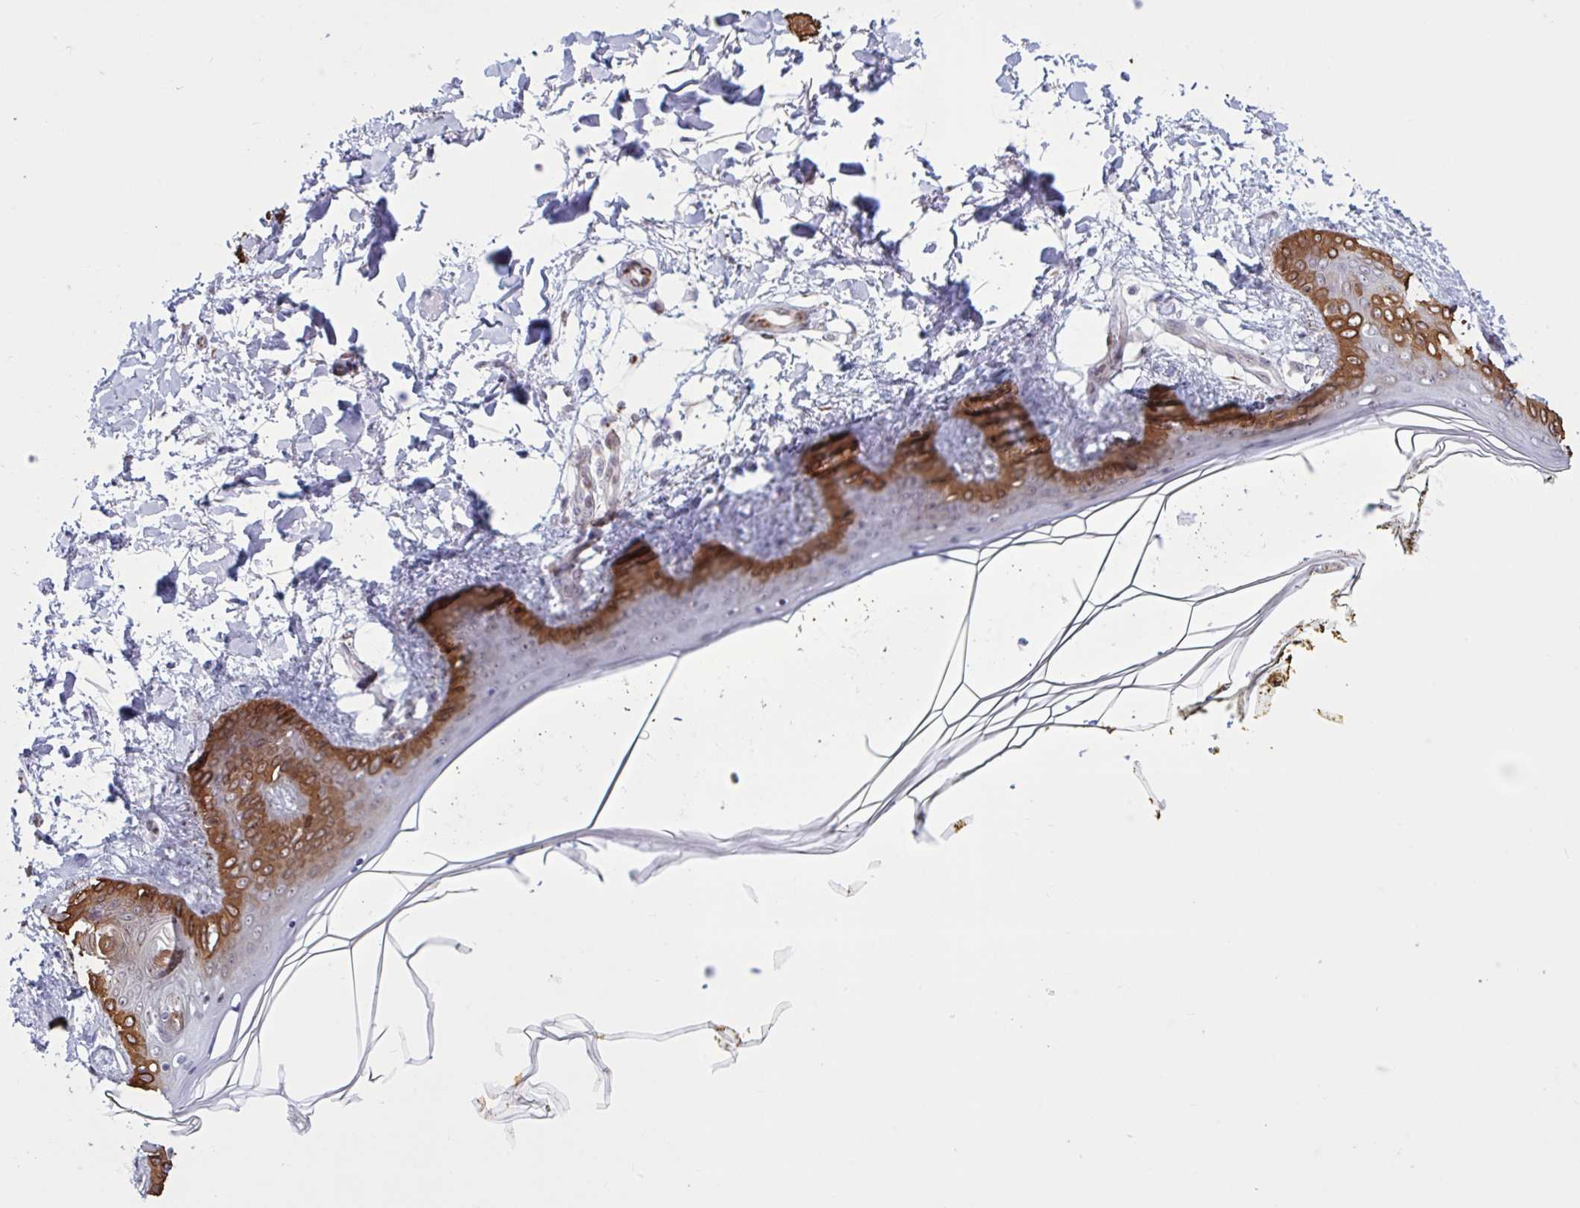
{"staining": {"intensity": "moderate", "quantity": "25%-75%", "location": "nuclear"}, "tissue": "skin", "cell_type": "Fibroblasts", "image_type": "normal", "snomed": [{"axis": "morphology", "description": "Normal tissue, NOS"}, {"axis": "topography", "description": "Skin"}], "caption": "Fibroblasts reveal medium levels of moderate nuclear expression in approximately 25%-75% of cells in benign human skin. (IHC, brightfield microscopy, high magnification).", "gene": "PRMT6", "patient": {"sex": "female", "age": 34}}